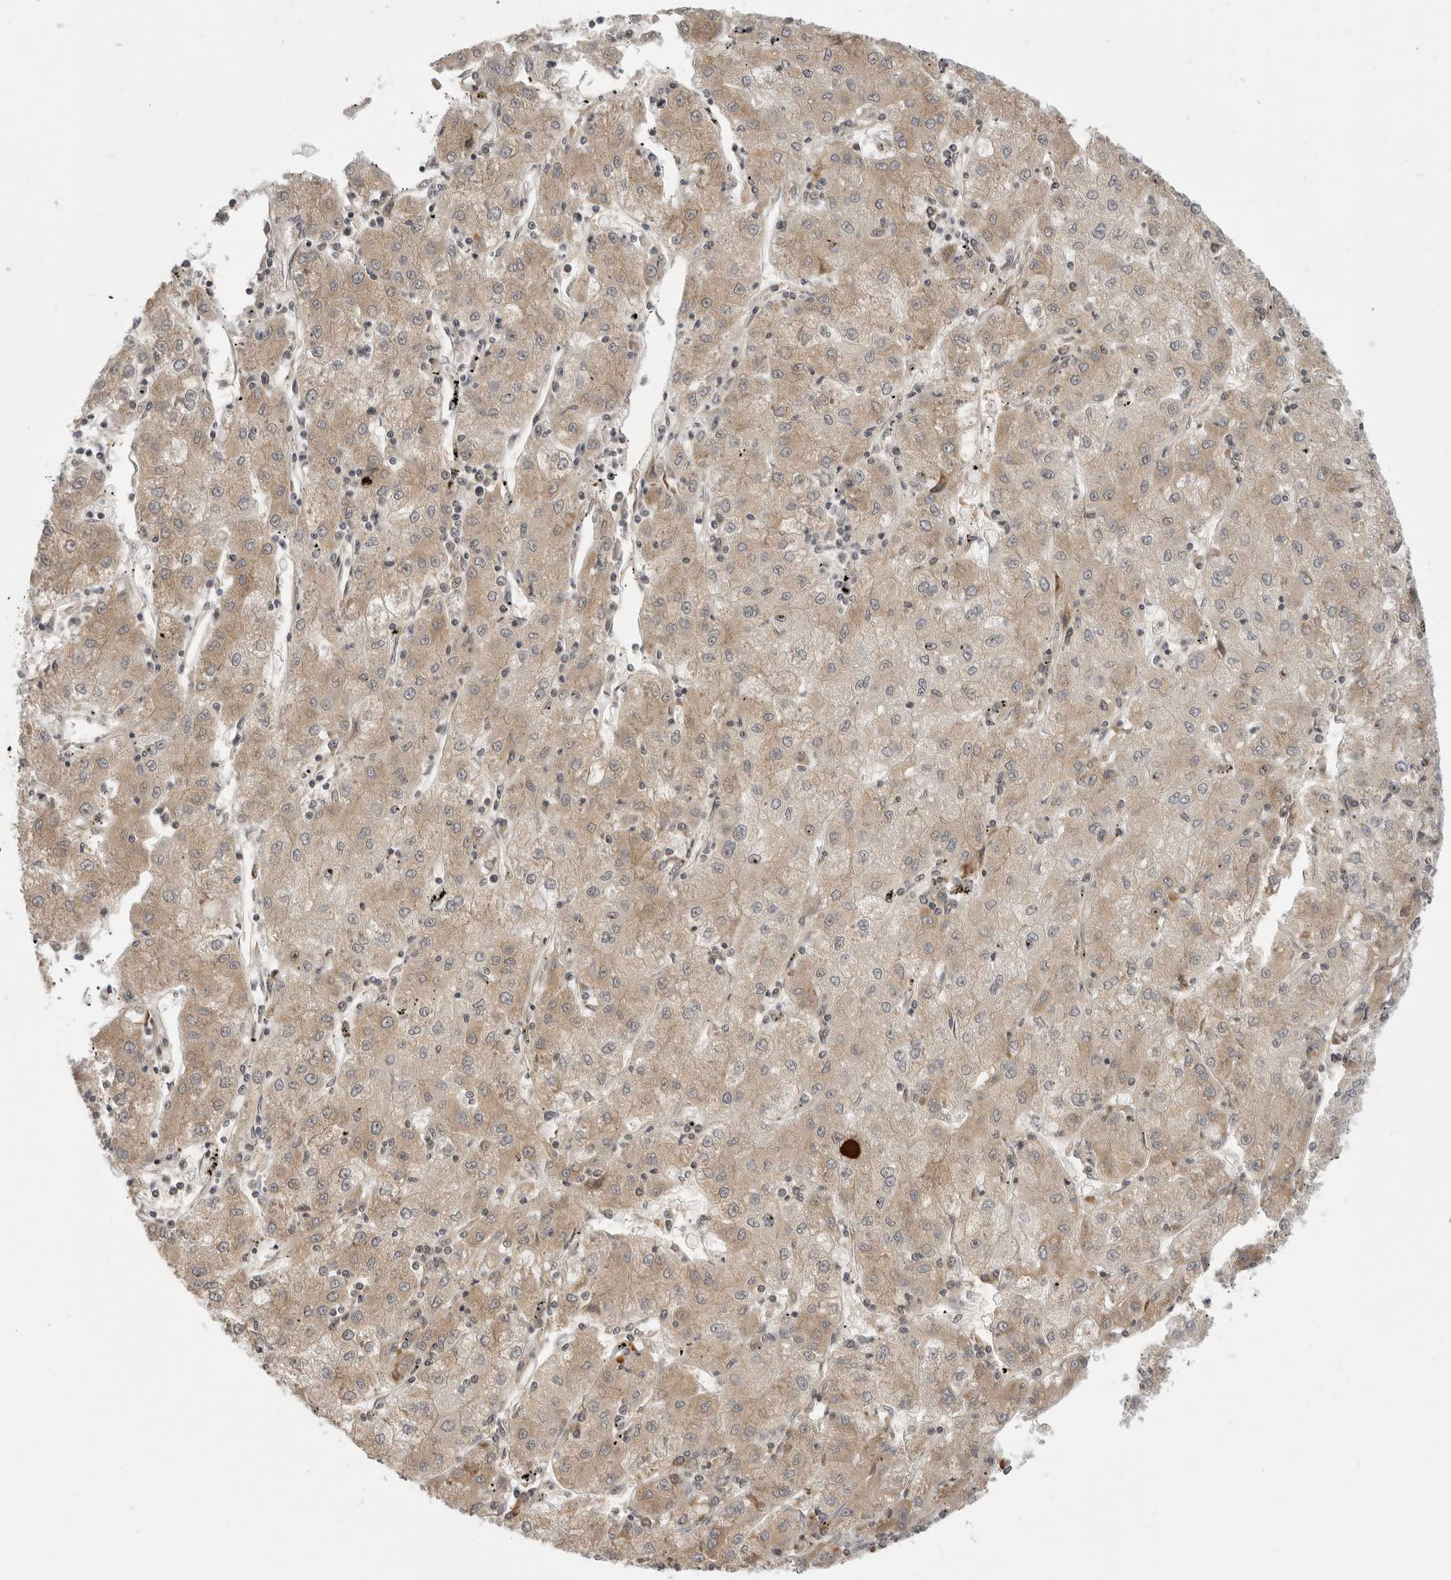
{"staining": {"intensity": "weak", "quantity": "25%-75%", "location": "cytoplasmic/membranous"}, "tissue": "liver cancer", "cell_type": "Tumor cells", "image_type": "cancer", "snomed": [{"axis": "morphology", "description": "Carcinoma, Hepatocellular, NOS"}, {"axis": "topography", "description": "Liver"}], "caption": "Tumor cells demonstrate weak cytoplasmic/membranous positivity in approximately 25%-75% of cells in liver hepatocellular carcinoma. The protein of interest is stained brown, and the nuclei are stained in blue (DAB (3,3'-diaminobenzidine) IHC with brightfield microscopy, high magnification).", "gene": "PRRC2A", "patient": {"sex": "male", "age": 72}}